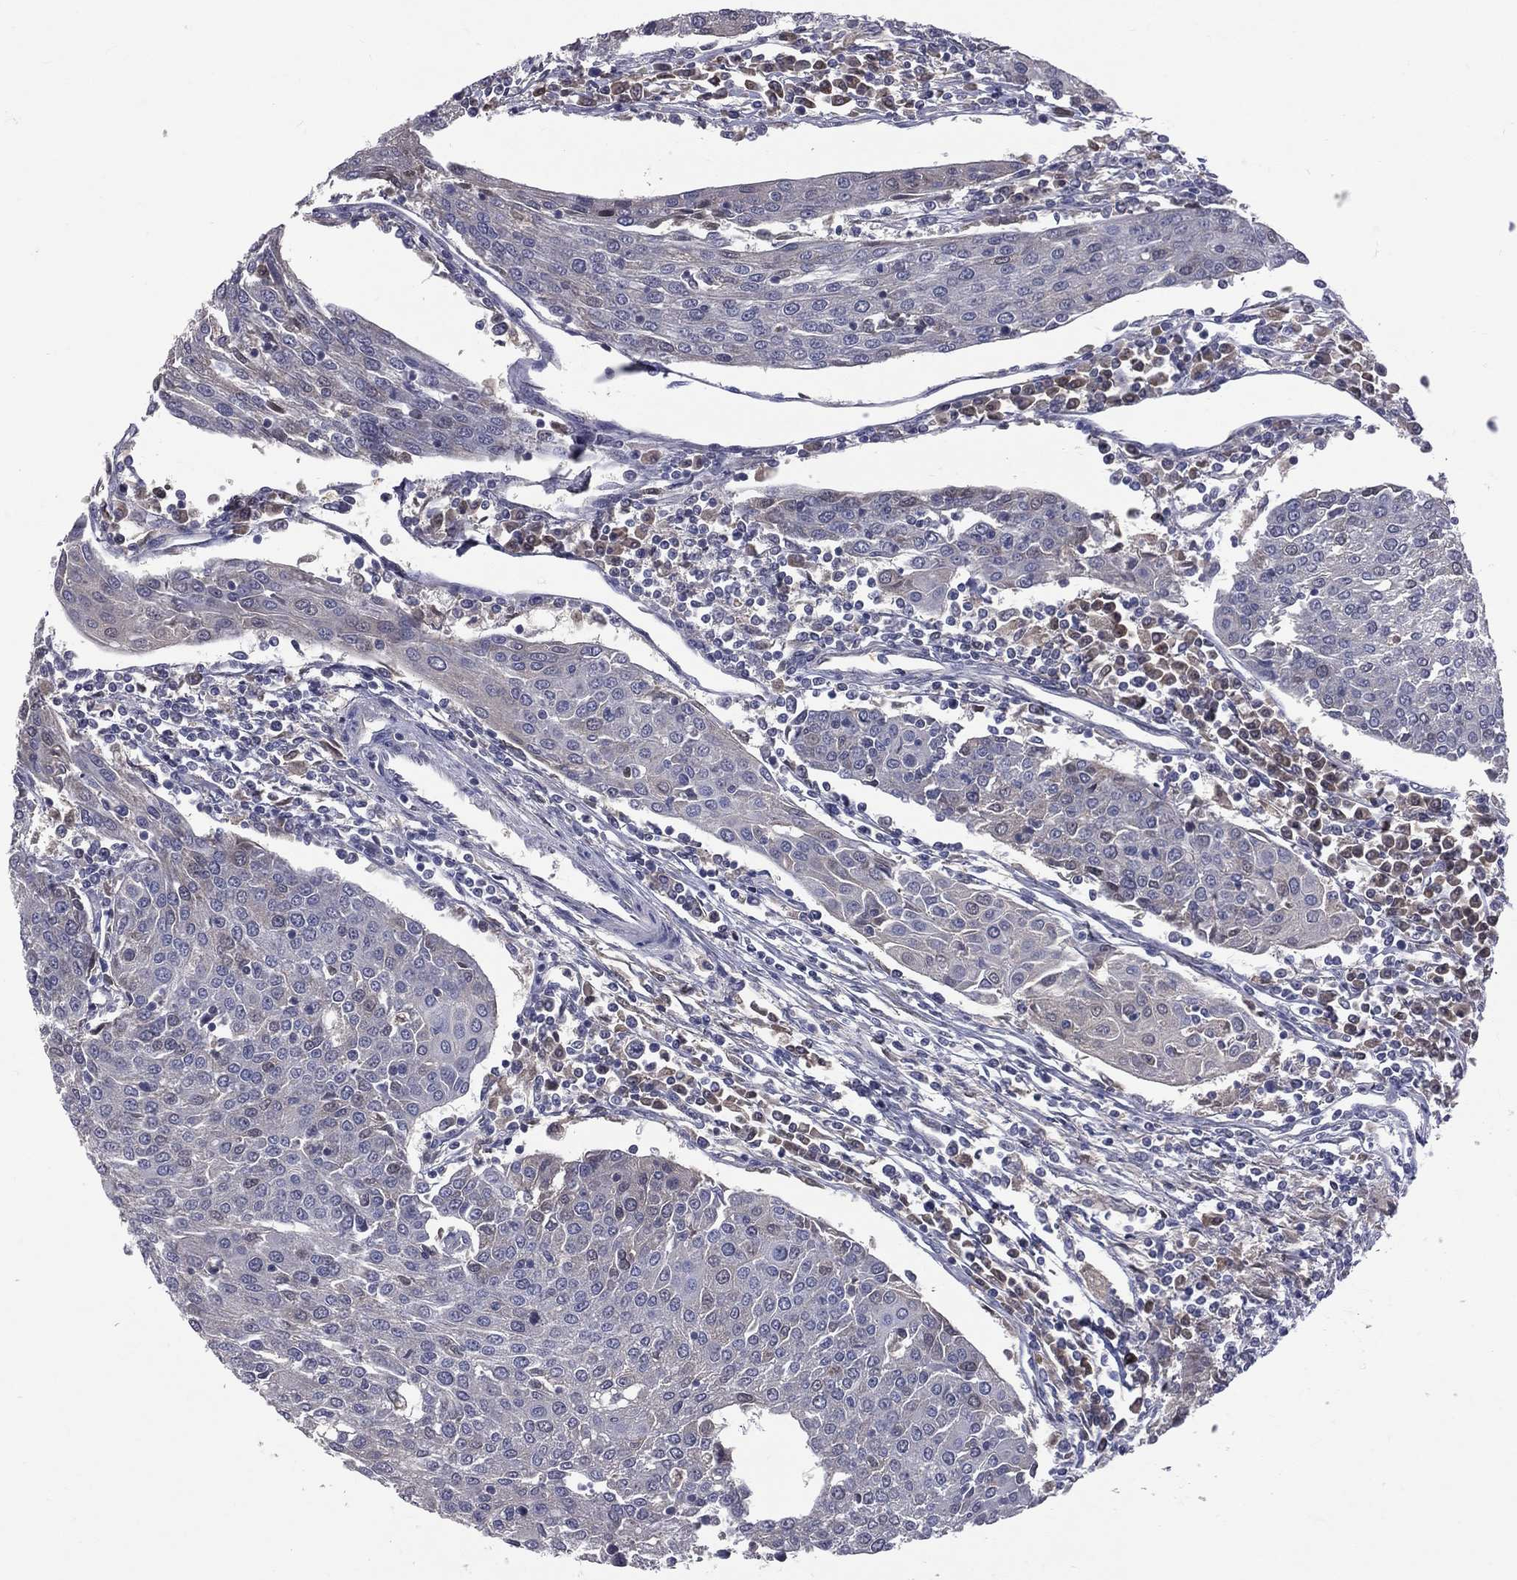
{"staining": {"intensity": "negative", "quantity": "none", "location": "none"}, "tissue": "urothelial cancer", "cell_type": "Tumor cells", "image_type": "cancer", "snomed": [{"axis": "morphology", "description": "Urothelial carcinoma, High grade"}, {"axis": "topography", "description": "Urinary bladder"}], "caption": "Immunohistochemical staining of urothelial carcinoma (high-grade) demonstrates no significant positivity in tumor cells. Brightfield microscopy of immunohistochemistry stained with DAB (brown) and hematoxylin (blue), captured at high magnification.", "gene": "DSG4", "patient": {"sex": "female", "age": 85}}